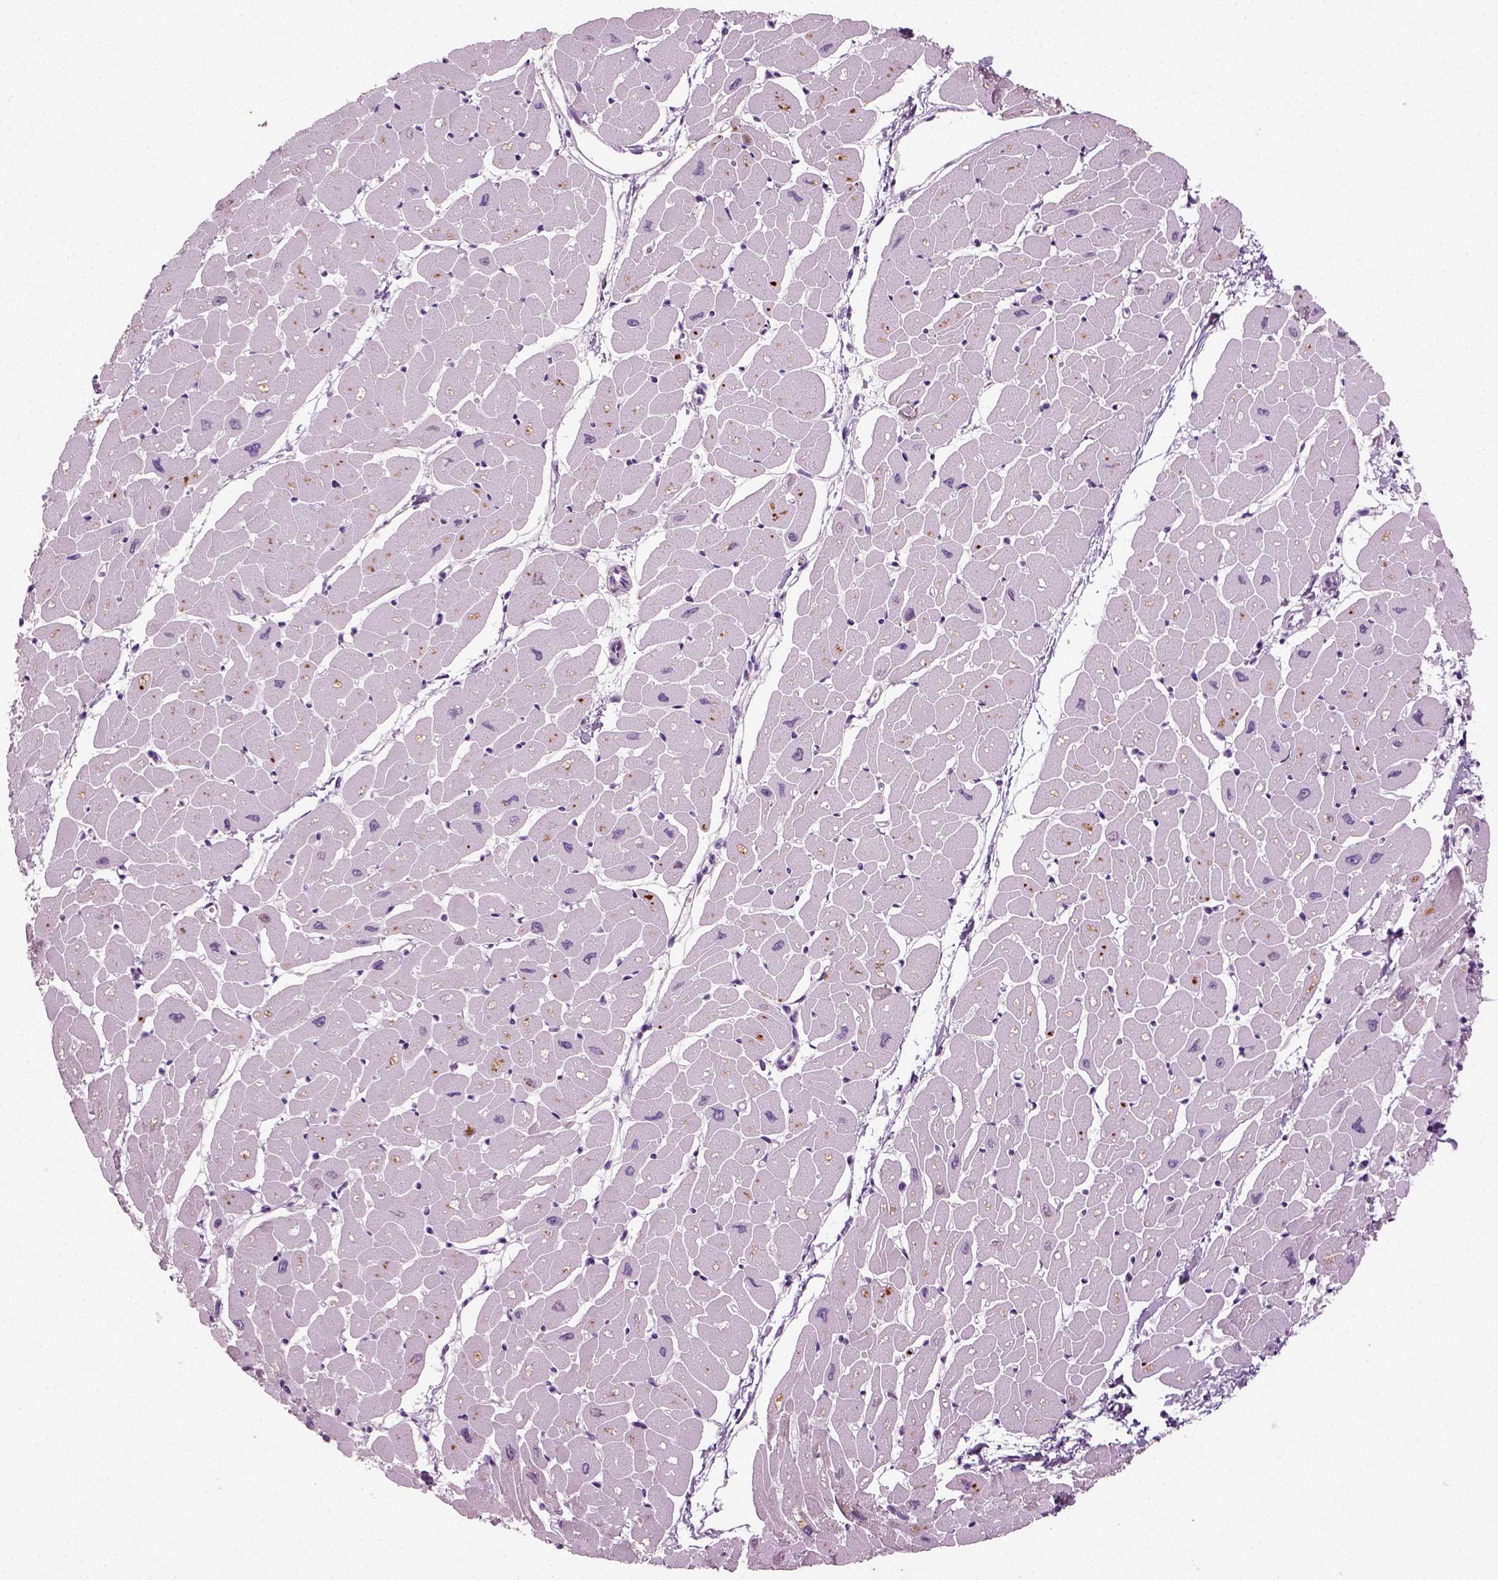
{"staining": {"intensity": "negative", "quantity": "none", "location": "none"}, "tissue": "heart muscle", "cell_type": "Cardiomyocytes", "image_type": "normal", "snomed": [{"axis": "morphology", "description": "Normal tissue, NOS"}, {"axis": "topography", "description": "Heart"}], "caption": "High magnification brightfield microscopy of normal heart muscle stained with DAB (3,3'-diaminobenzidine) (brown) and counterstained with hematoxylin (blue): cardiomyocytes show no significant expression.", "gene": "SYNGAP1", "patient": {"sex": "male", "age": 57}}